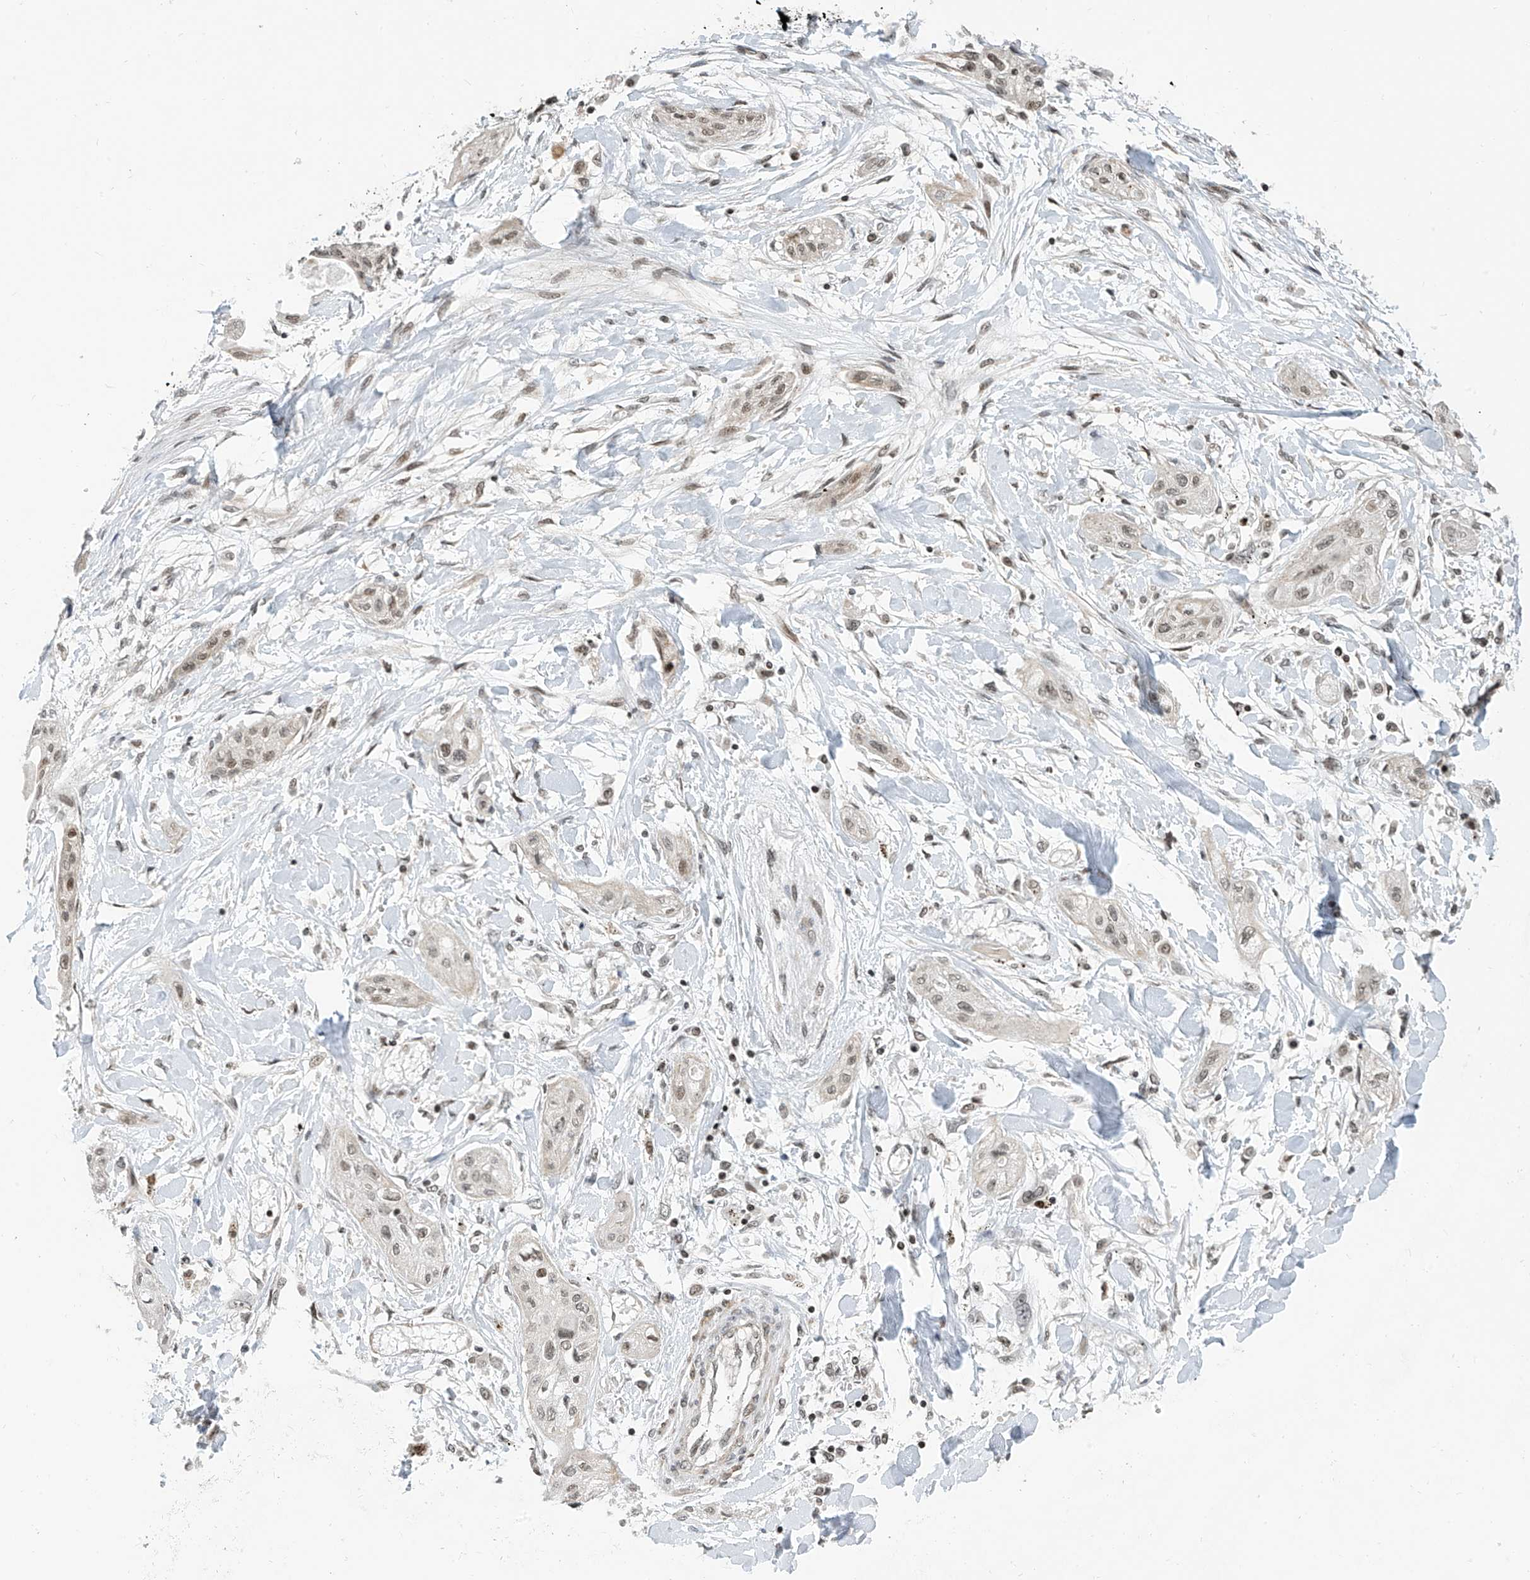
{"staining": {"intensity": "weak", "quantity": ">75%", "location": "cytoplasmic/membranous"}, "tissue": "lung cancer", "cell_type": "Tumor cells", "image_type": "cancer", "snomed": [{"axis": "morphology", "description": "Squamous cell carcinoma, NOS"}, {"axis": "topography", "description": "Lung"}], "caption": "Weak cytoplasmic/membranous protein staining is seen in about >75% of tumor cells in lung cancer (squamous cell carcinoma).", "gene": "METAP1D", "patient": {"sex": "female", "age": 47}}